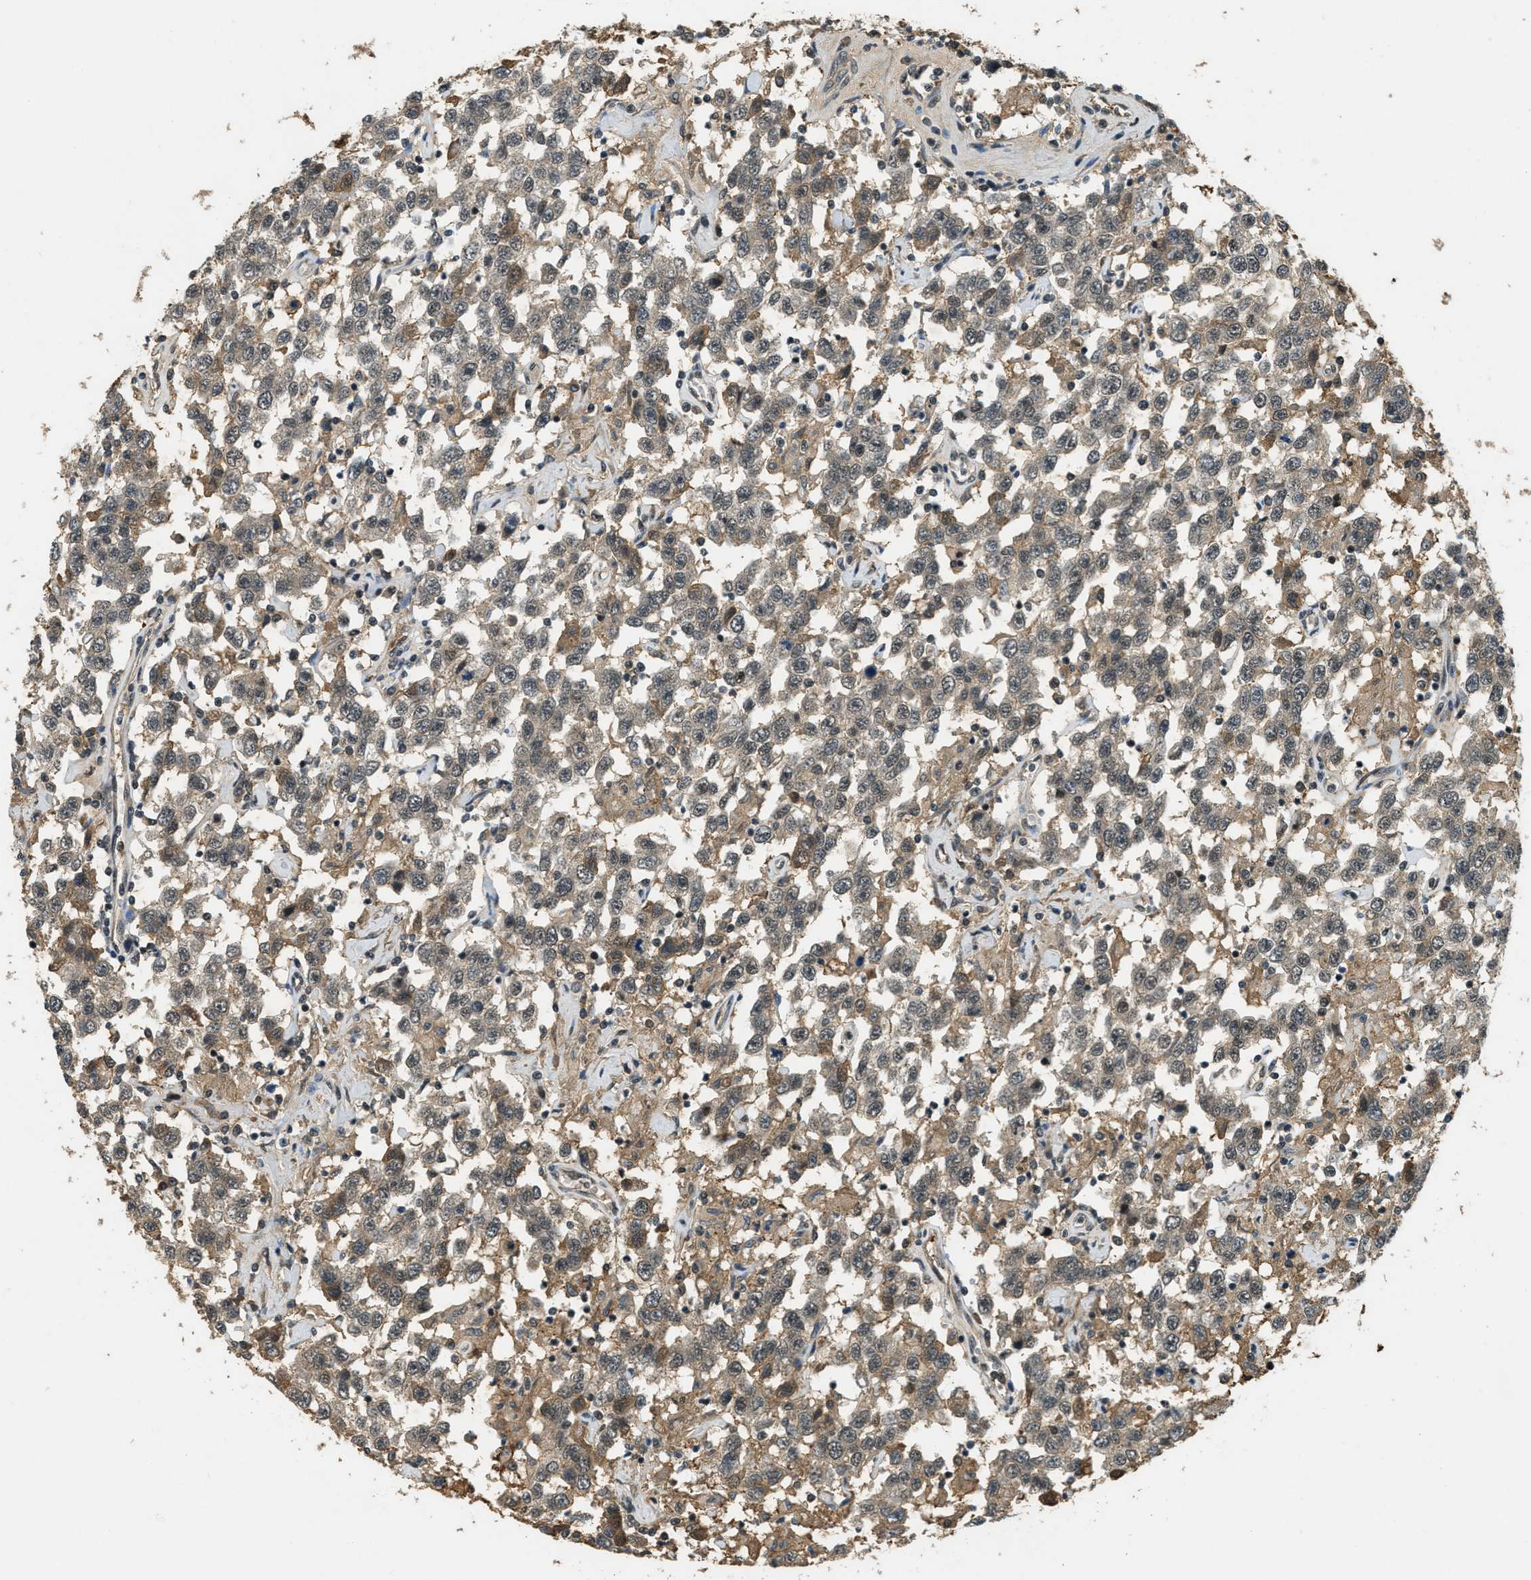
{"staining": {"intensity": "moderate", "quantity": "<25%", "location": "cytoplasmic/membranous"}, "tissue": "testis cancer", "cell_type": "Tumor cells", "image_type": "cancer", "snomed": [{"axis": "morphology", "description": "Seminoma, NOS"}, {"axis": "topography", "description": "Testis"}], "caption": "Protein expression analysis of human seminoma (testis) reveals moderate cytoplasmic/membranous positivity in about <25% of tumor cells.", "gene": "ZNF148", "patient": {"sex": "male", "age": 41}}